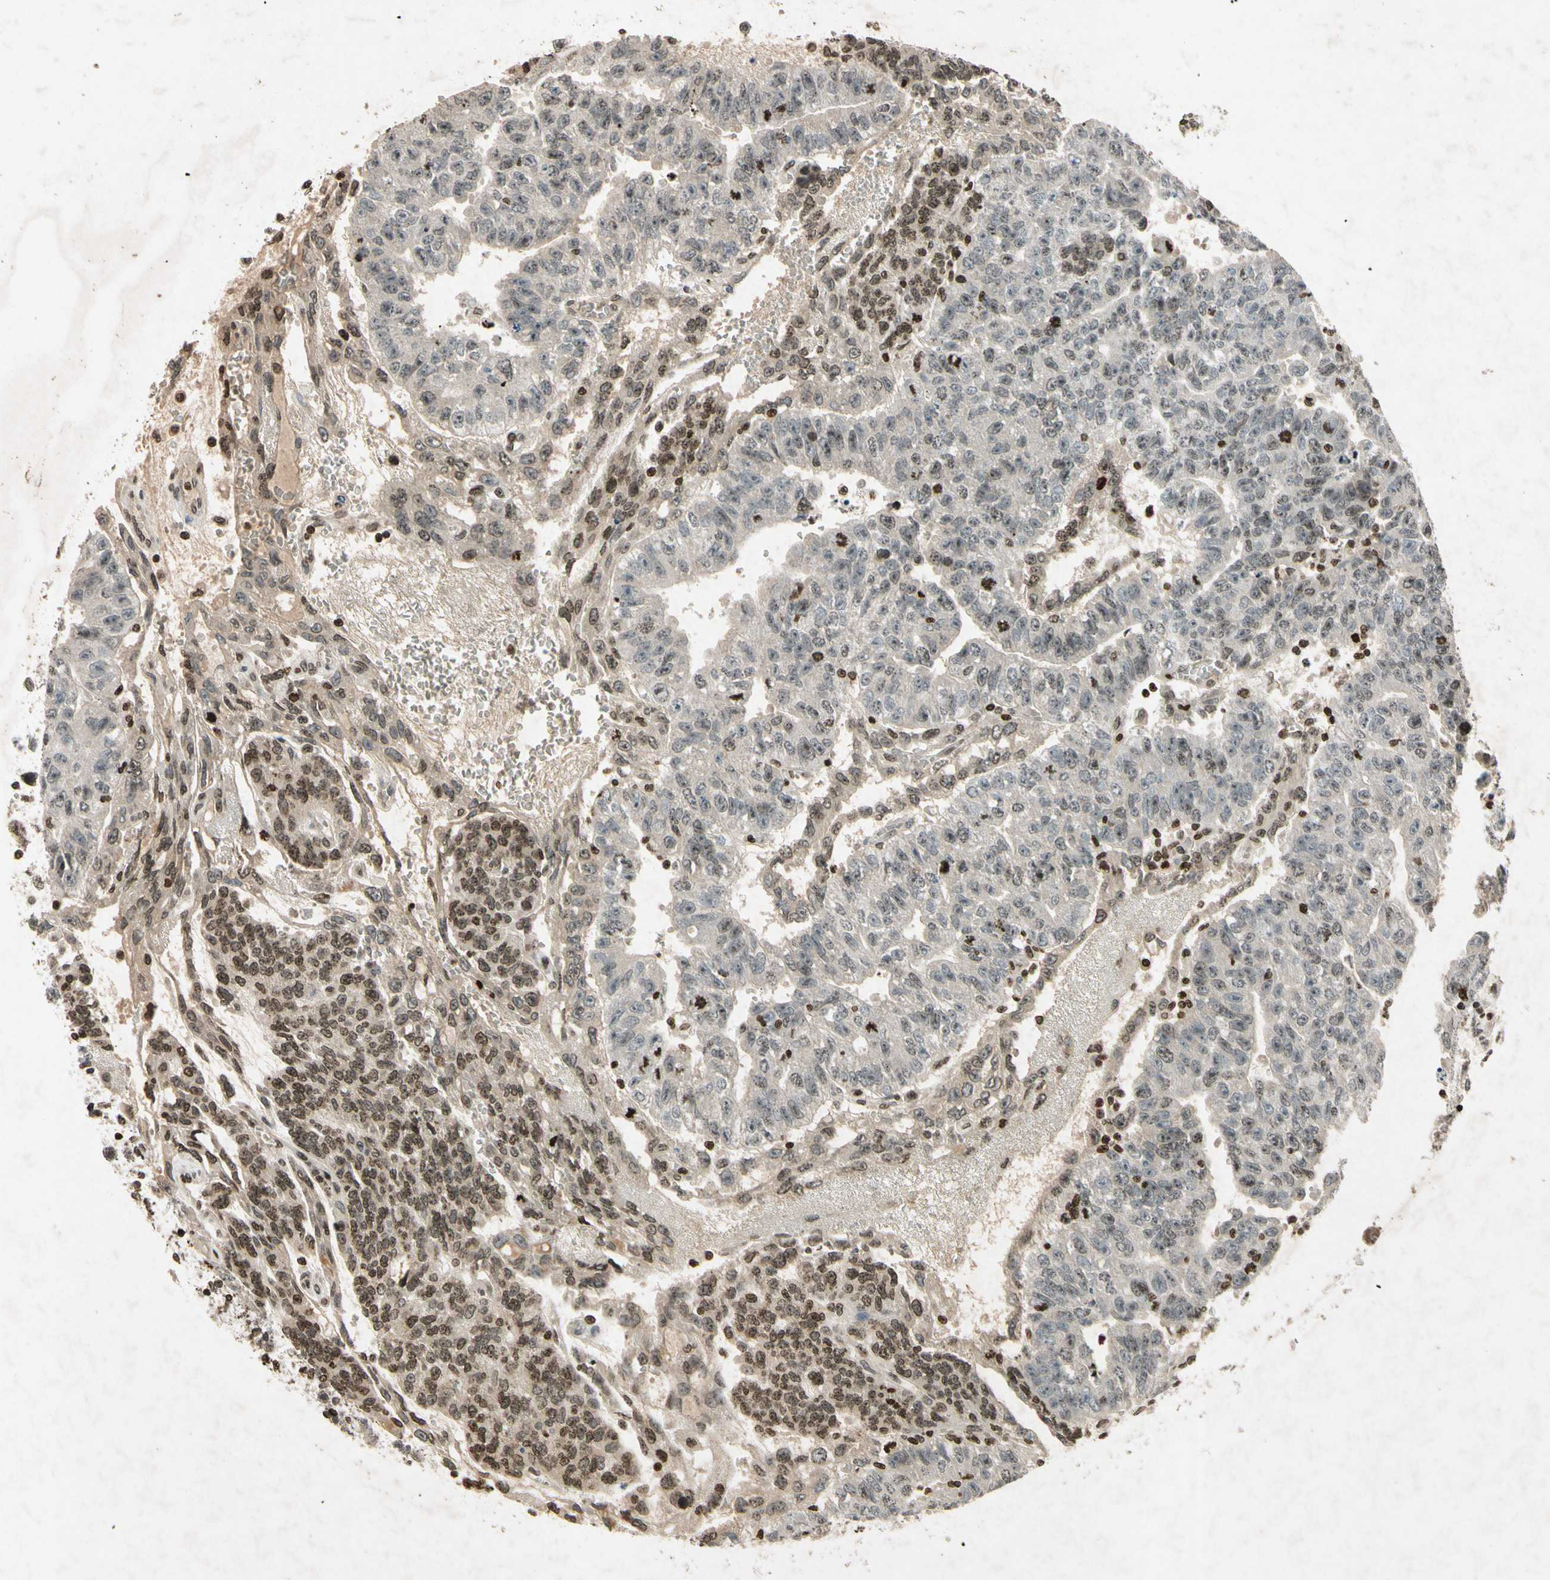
{"staining": {"intensity": "weak", "quantity": "25%-75%", "location": "nuclear"}, "tissue": "testis cancer", "cell_type": "Tumor cells", "image_type": "cancer", "snomed": [{"axis": "morphology", "description": "Seminoma, NOS"}, {"axis": "morphology", "description": "Carcinoma, Embryonal, NOS"}, {"axis": "topography", "description": "Testis"}], "caption": "Approximately 25%-75% of tumor cells in human testis embryonal carcinoma reveal weak nuclear protein staining as visualized by brown immunohistochemical staining.", "gene": "HOXB3", "patient": {"sex": "male", "age": 52}}